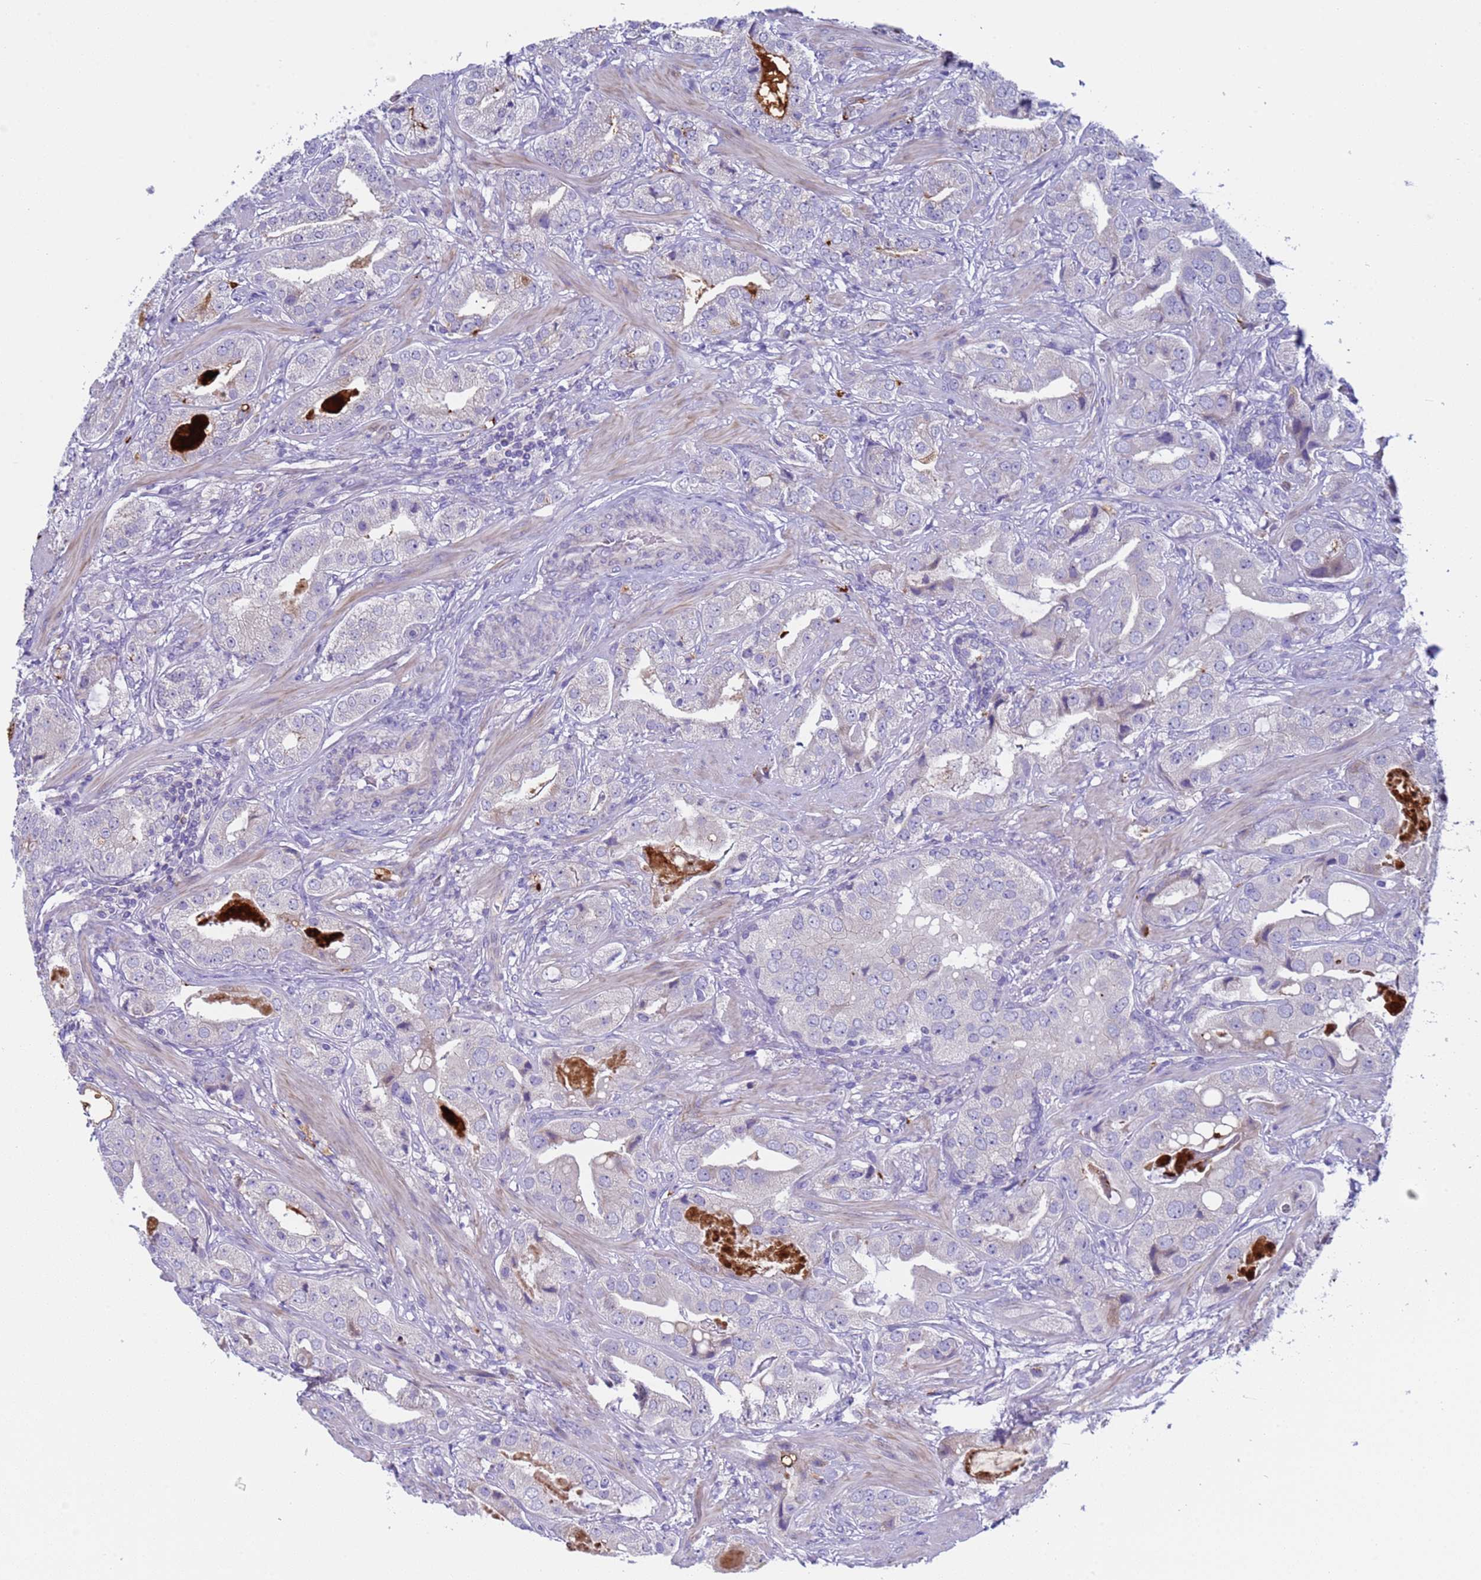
{"staining": {"intensity": "negative", "quantity": "none", "location": "none"}, "tissue": "prostate cancer", "cell_type": "Tumor cells", "image_type": "cancer", "snomed": [{"axis": "morphology", "description": "Adenocarcinoma, High grade"}, {"axis": "topography", "description": "Prostate"}], "caption": "Prostate cancer was stained to show a protein in brown. There is no significant positivity in tumor cells.", "gene": "C4orf46", "patient": {"sex": "male", "age": 63}}